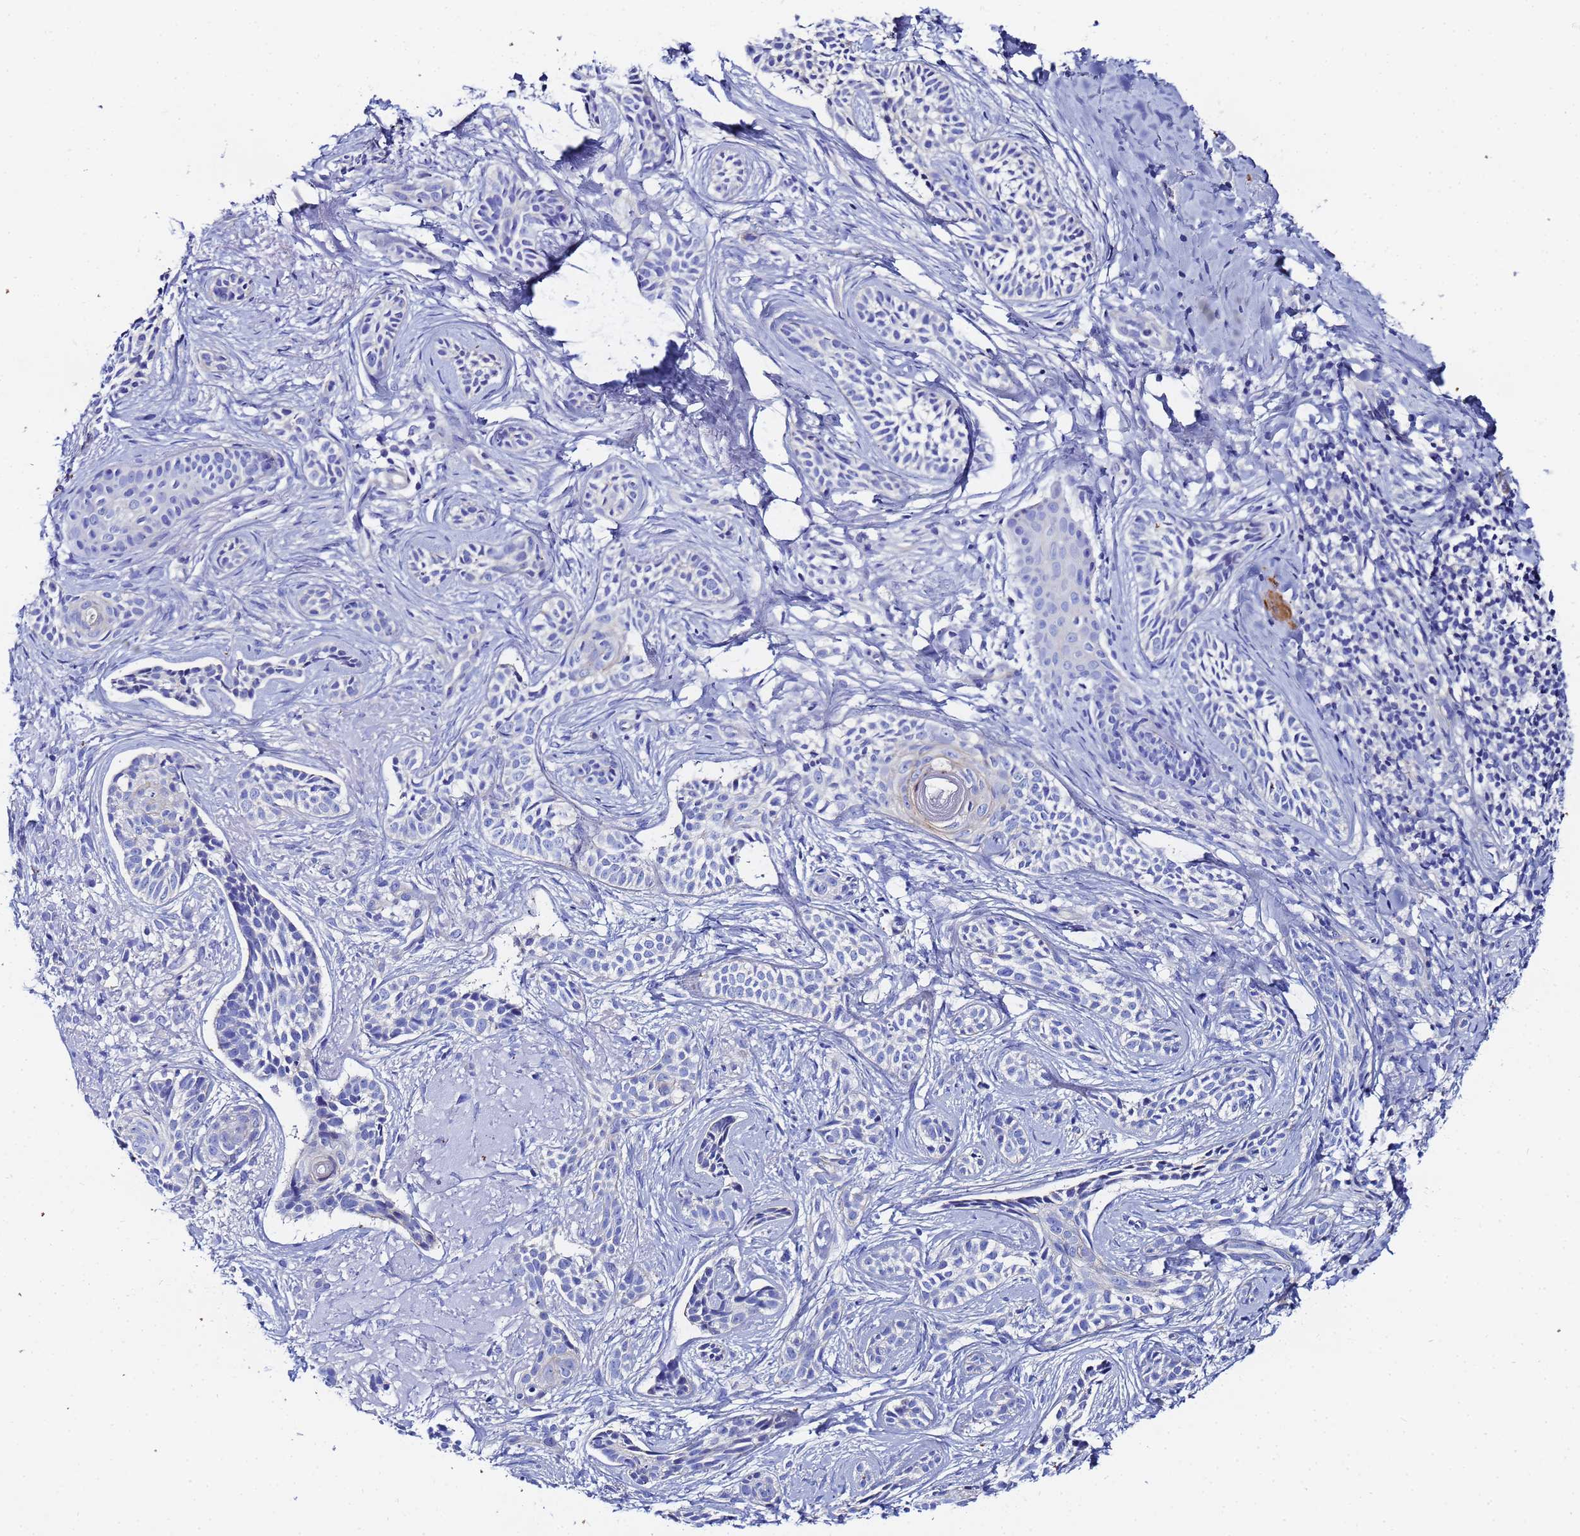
{"staining": {"intensity": "negative", "quantity": "none", "location": "none"}, "tissue": "skin cancer", "cell_type": "Tumor cells", "image_type": "cancer", "snomed": [{"axis": "morphology", "description": "Basal cell carcinoma"}, {"axis": "topography", "description": "Skin"}], "caption": "The histopathology image reveals no staining of tumor cells in basal cell carcinoma (skin).", "gene": "RAB39B", "patient": {"sex": "male", "age": 71}}